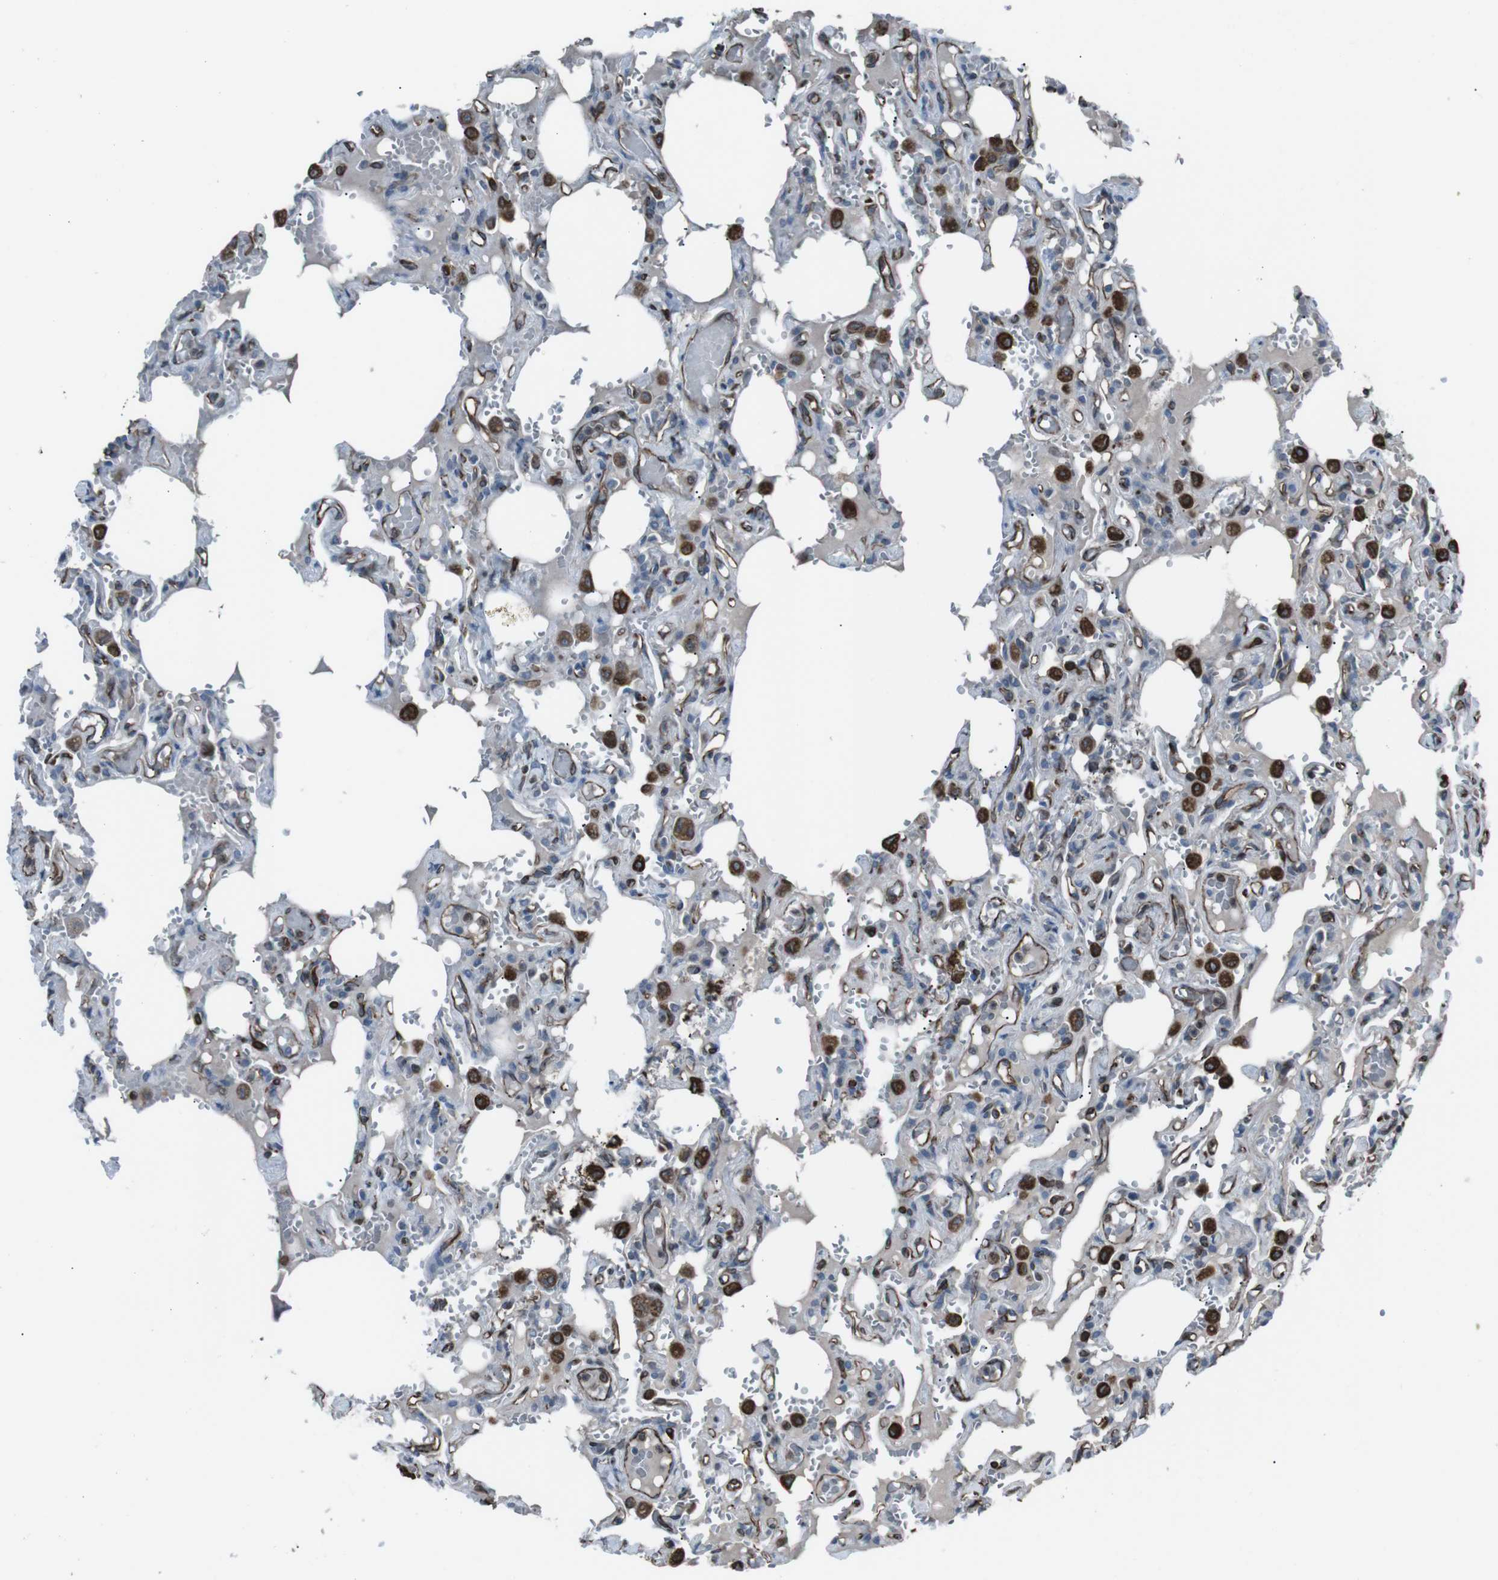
{"staining": {"intensity": "negative", "quantity": "none", "location": "none"}, "tissue": "lung", "cell_type": "Alveolar cells", "image_type": "normal", "snomed": [{"axis": "morphology", "description": "Normal tissue, NOS"}, {"axis": "topography", "description": "Lung"}], "caption": "IHC histopathology image of benign lung: lung stained with DAB (3,3'-diaminobenzidine) exhibits no significant protein positivity in alveolar cells. The staining was performed using DAB (3,3'-diaminobenzidine) to visualize the protein expression in brown, while the nuclei were stained in blue with hematoxylin (Magnification: 20x).", "gene": "TMEM141", "patient": {"sex": "male", "age": 21}}